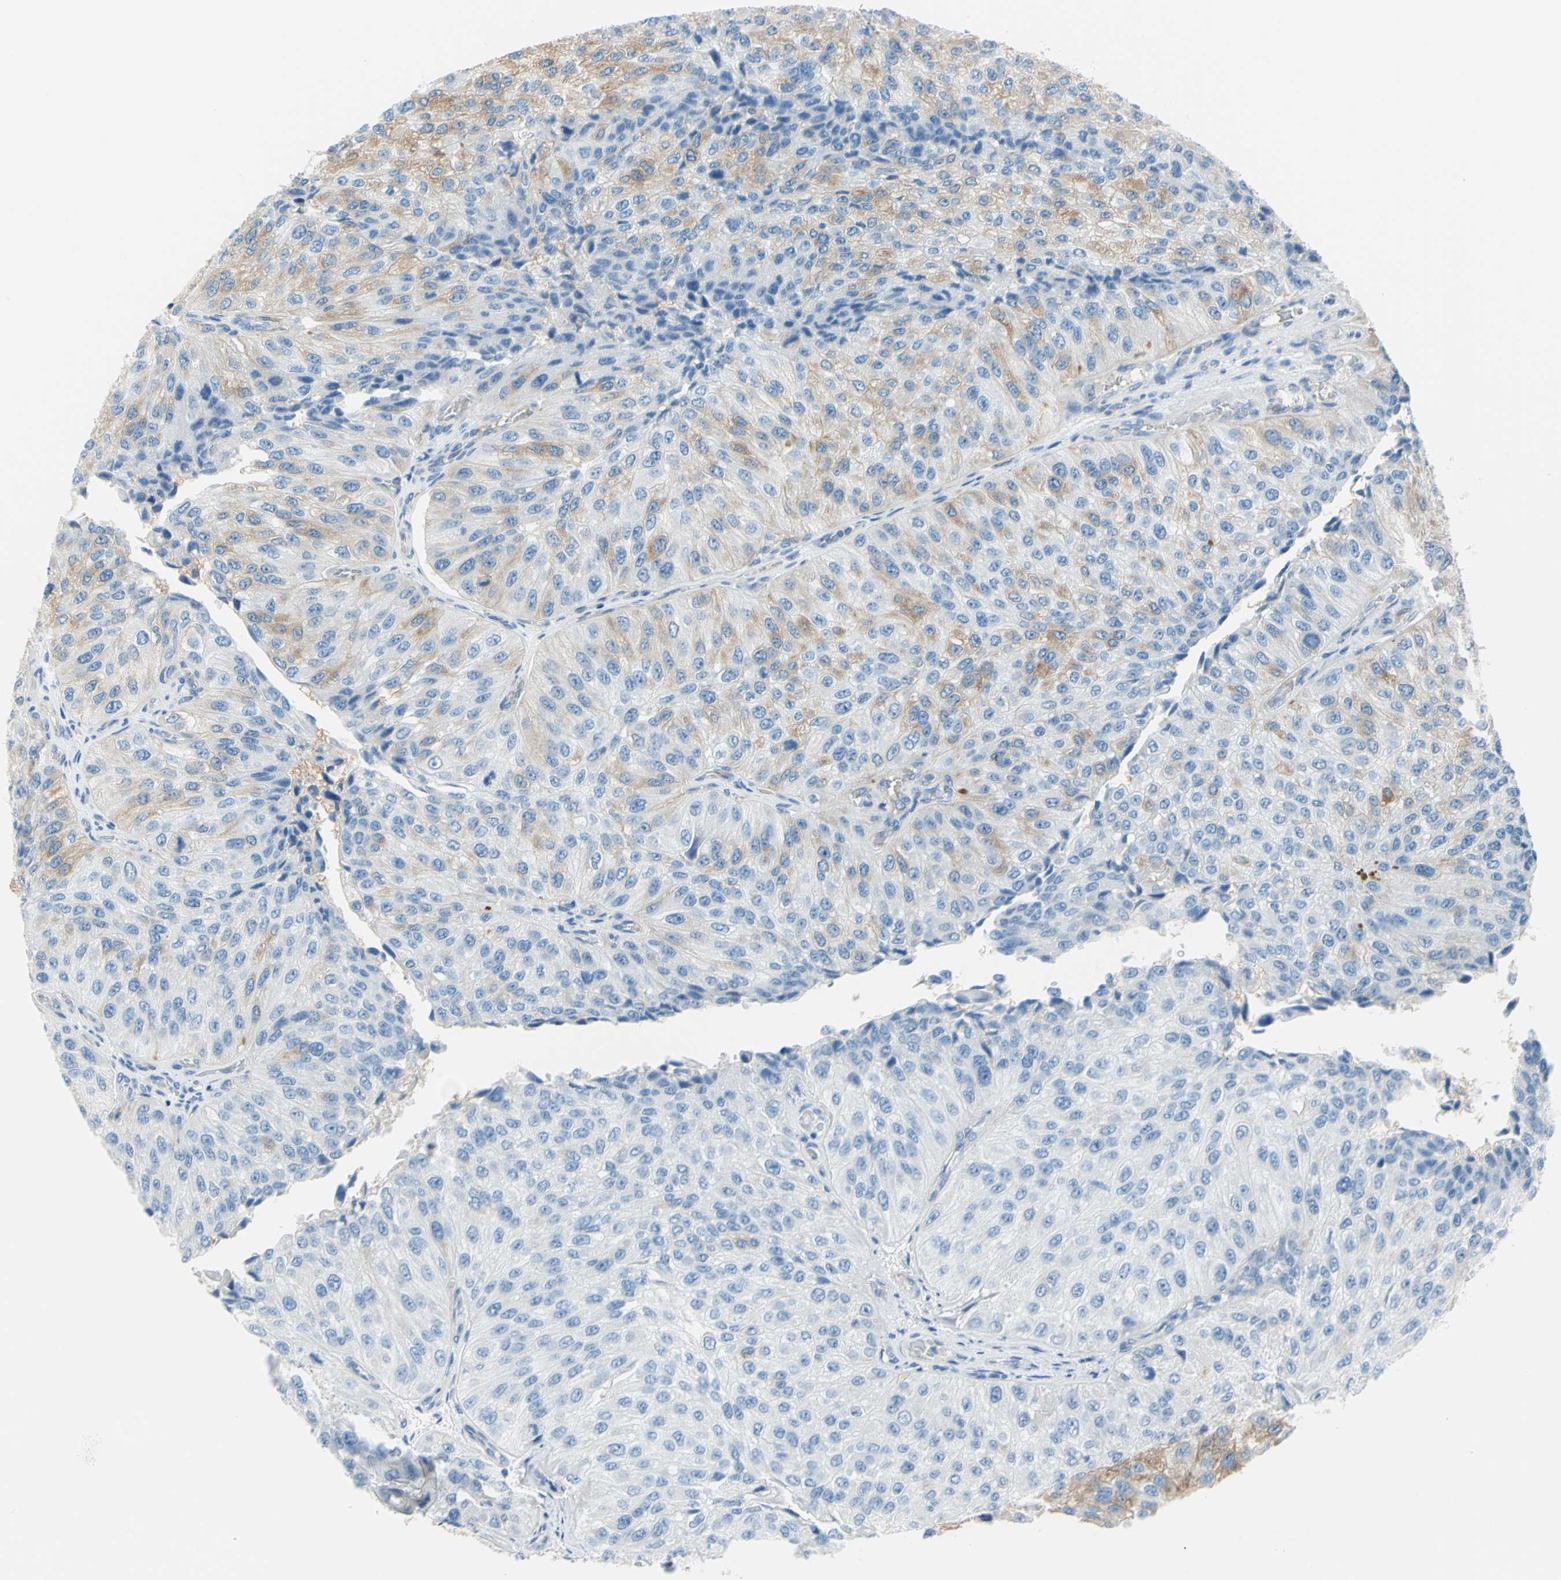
{"staining": {"intensity": "moderate", "quantity": "25%-75%", "location": "cytoplasmic/membranous"}, "tissue": "urothelial cancer", "cell_type": "Tumor cells", "image_type": "cancer", "snomed": [{"axis": "morphology", "description": "Urothelial carcinoma, High grade"}, {"axis": "topography", "description": "Kidney"}, {"axis": "topography", "description": "Urinary bladder"}], "caption": "This is an image of immunohistochemistry (IHC) staining of urothelial carcinoma (high-grade), which shows moderate positivity in the cytoplasmic/membranous of tumor cells.", "gene": "FRMD4B", "patient": {"sex": "male", "age": 77}}